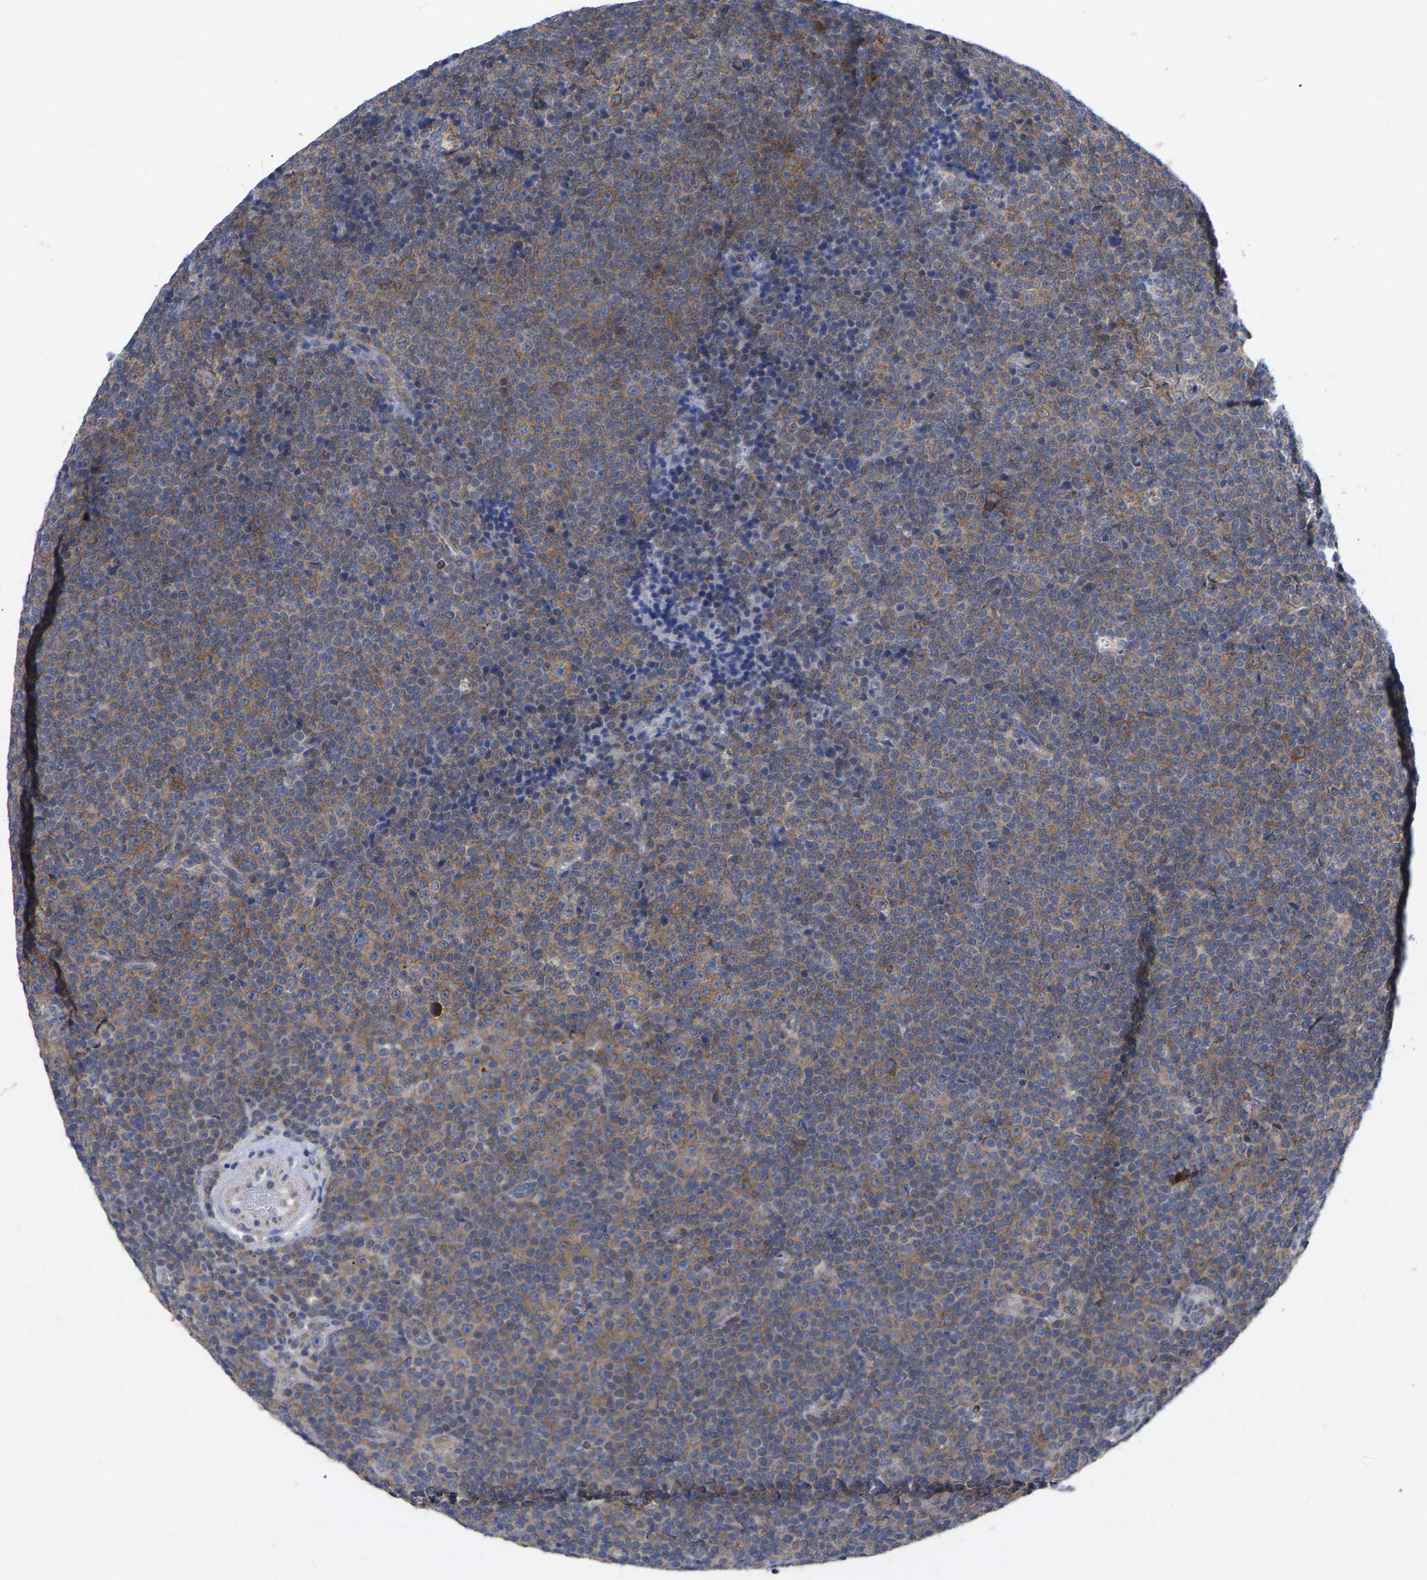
{"staining": {"intensity": "weak", "quantity": "25%-75%", "location": "cytoplasmic/membranous"}, "tissue": "lymphoma", "cell_type": "Tumor cells", "image_type": "cancer", "snomed": [{"axis": "morphology", "description": "Malignant lymphoma, non-Hodgkin's type, Low grade"}, {"axis": "topography", "description": "Lymph node"}], "caption": "Tumor cells exhibit low levels of weak cytoplasmic/membranous expression in approximately 25%-75% of cells in human lymphoma.", "gene": "TCP1", "patient": {"sex": "female", "age": 67}}